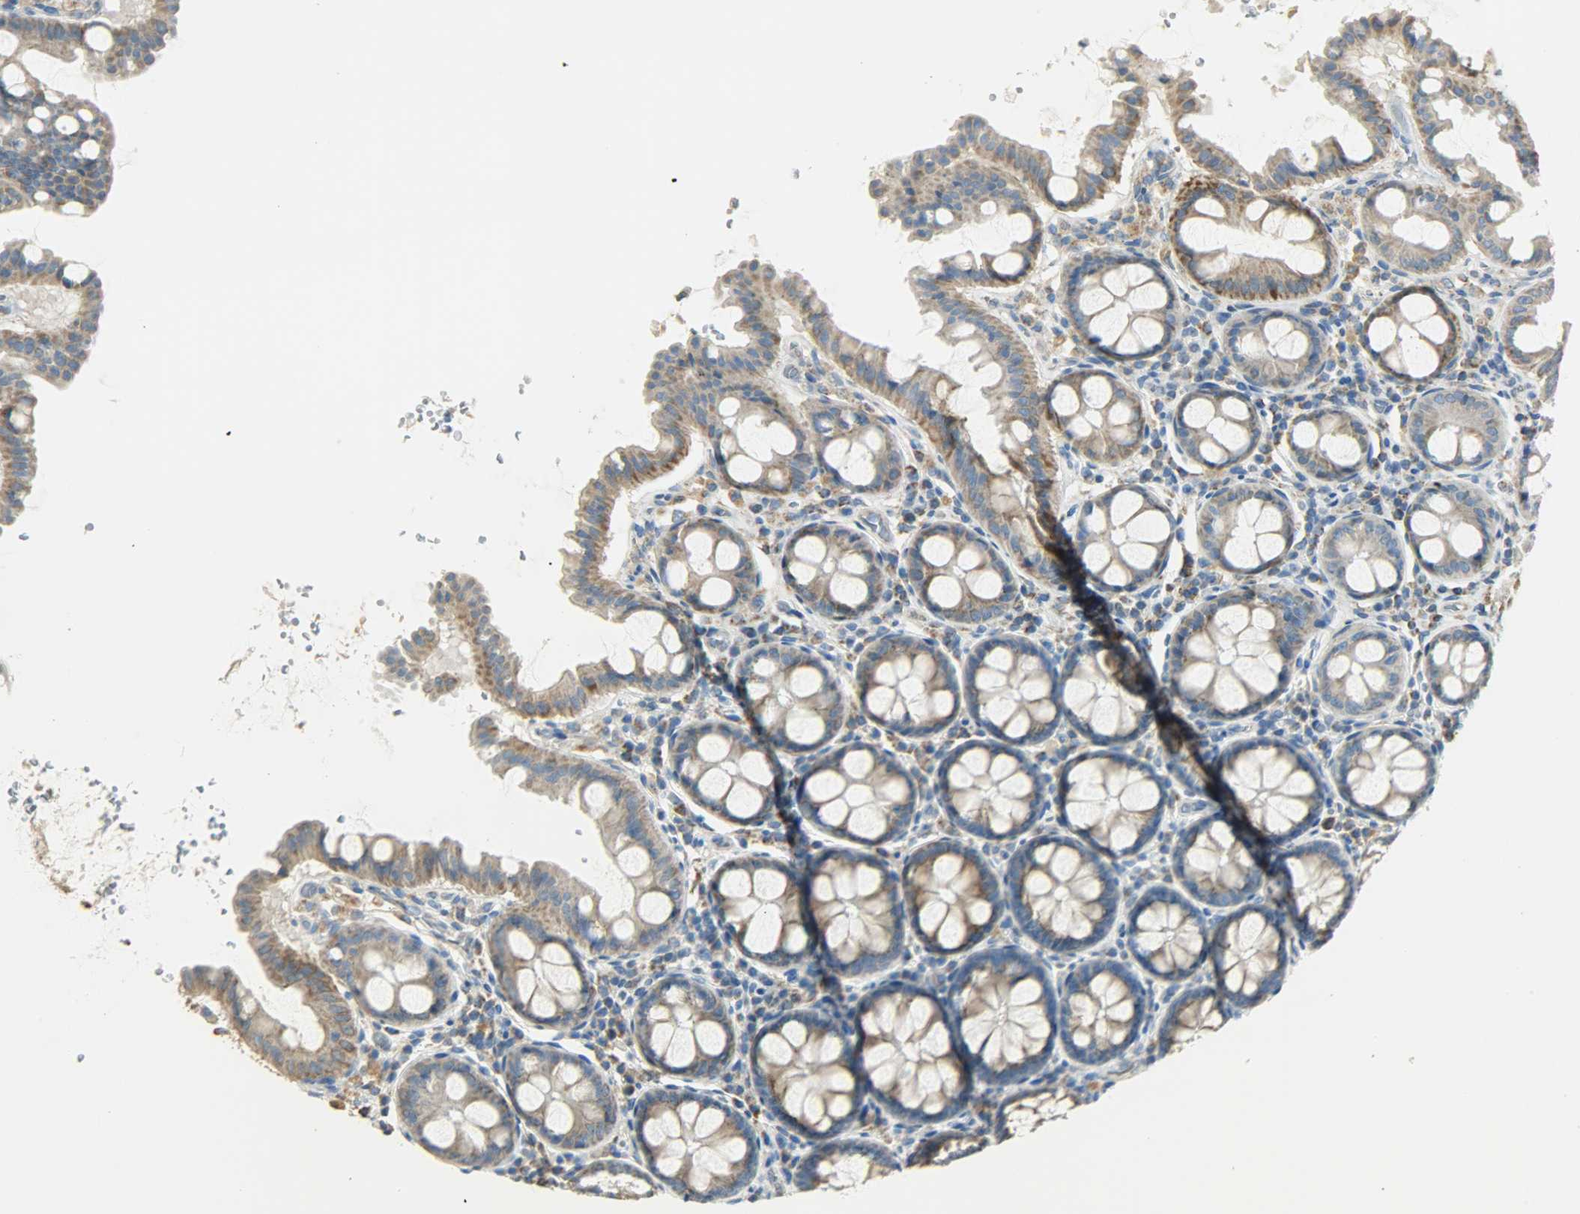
{"staining": {"intensity": "moderate", "quantity": ">75%", "location": "cytoplasmic/membranous"}, "tissue": "colon", "cell_type": "Glandular cells", "image_type": "normal", "snomed": [{"axis": "morphology", "description": "Normal tissue, NOS"}, {"axis": "topography", "description": "Colon"}], "caption": "Immunohistochemical staining of unremarkable colon displays >75% levels of moderate cytoplasmic/membranous protein positivity in about >75% of glandular cells.", "gene": "NNT", "patient": {"sex": "female", "age": 61}}